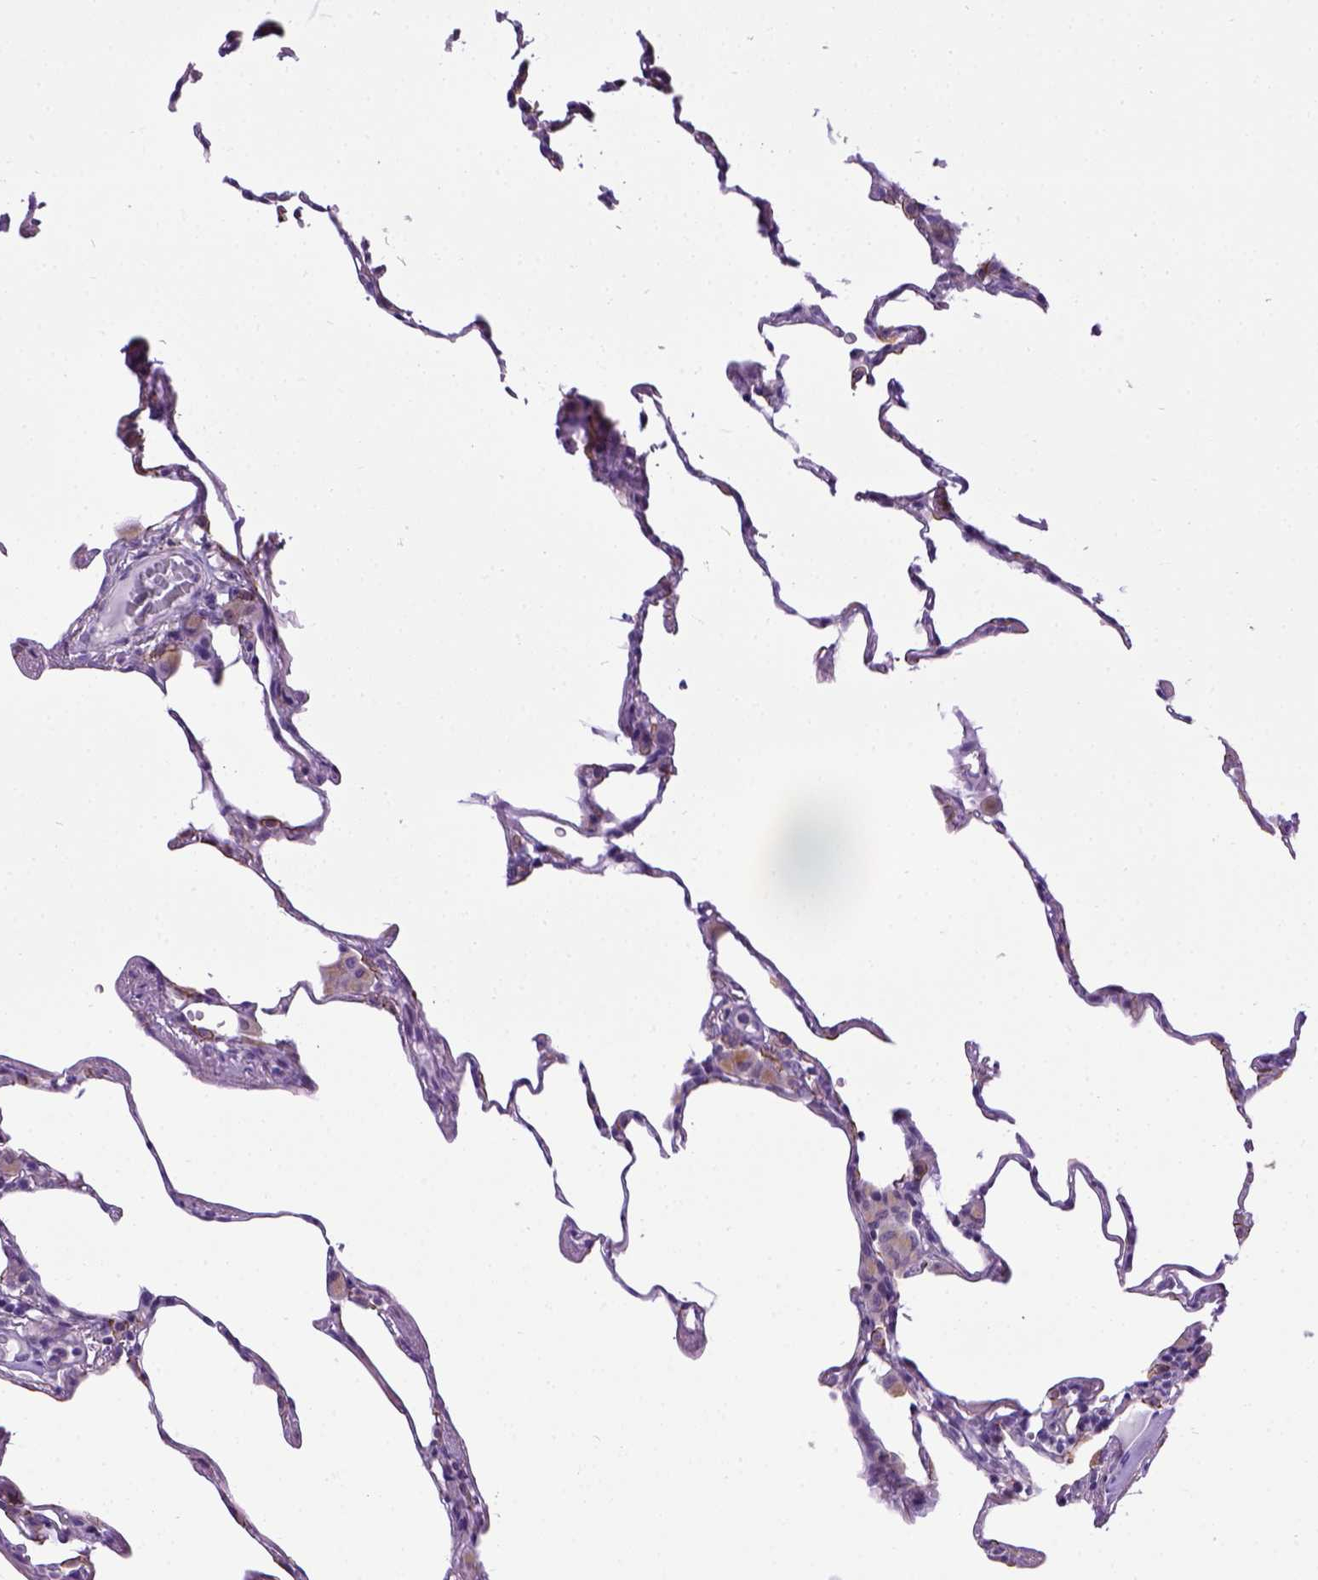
{"staining": {"intensity": "strong", "quantity": "<25%", "location": "cytoplasmic/membranous"}, "tissue": "lung", "cell_type": "Alveolar cells", "image_type": "normal", "snomed": [{"axis": "morphology", "description": "Normal tissue, NOS"}, {"axis": "topography", "description": "Lung"}], "caption": "Immunohistochemical staining of unremarkable human lung shows <25% levels of strong cytoplasmic/membranous protein staining in about <25% of alveolar cells.", "gene": "CDH1", "patient": {"sex": "female", "age": 57}}